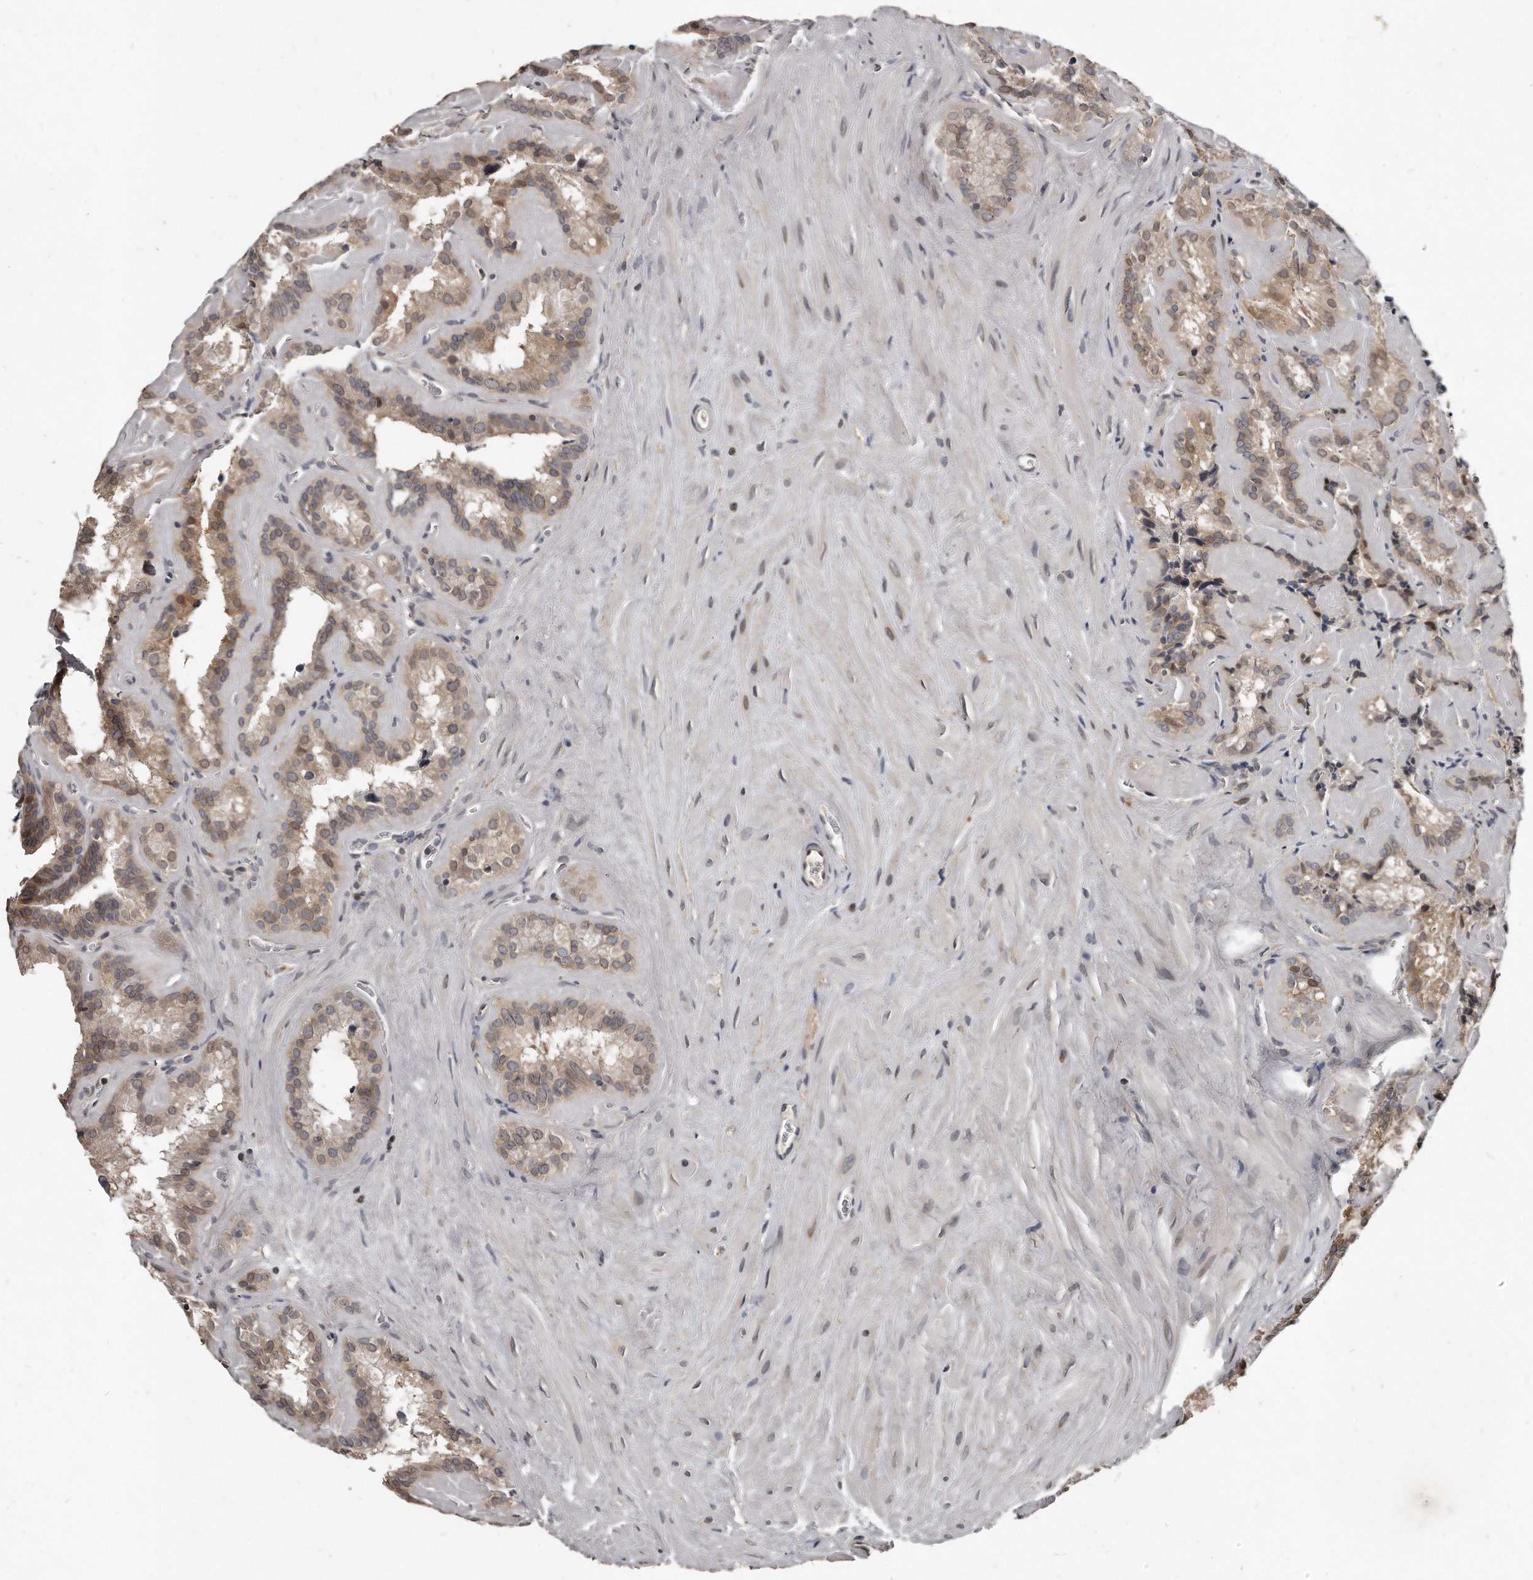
{"staining": {"intensity": "moderate", "quantity": "25%-75%", "location": "cytoplasmic/membranous,nuclear"}, "tissue": "seminal vesicle", "cell_type": "Glandular cells", "image_type": "normal", "snomed": [{"axis": "morphology", "description": "Normal tissue, NOS"}, {"axis": "topography", "description": "Prostate"}, {"axis": "topography", "description": "Seminal veicle"}], "caption": "Brown immunohistochemical staining in normal seminal vesicle demonstrates moderate cytoplasmic/membranous,nuclear expression in about 25%-75% of glandular cells.", "gene": "GCH1", "patient": {"sex": "male", "age": 59}}